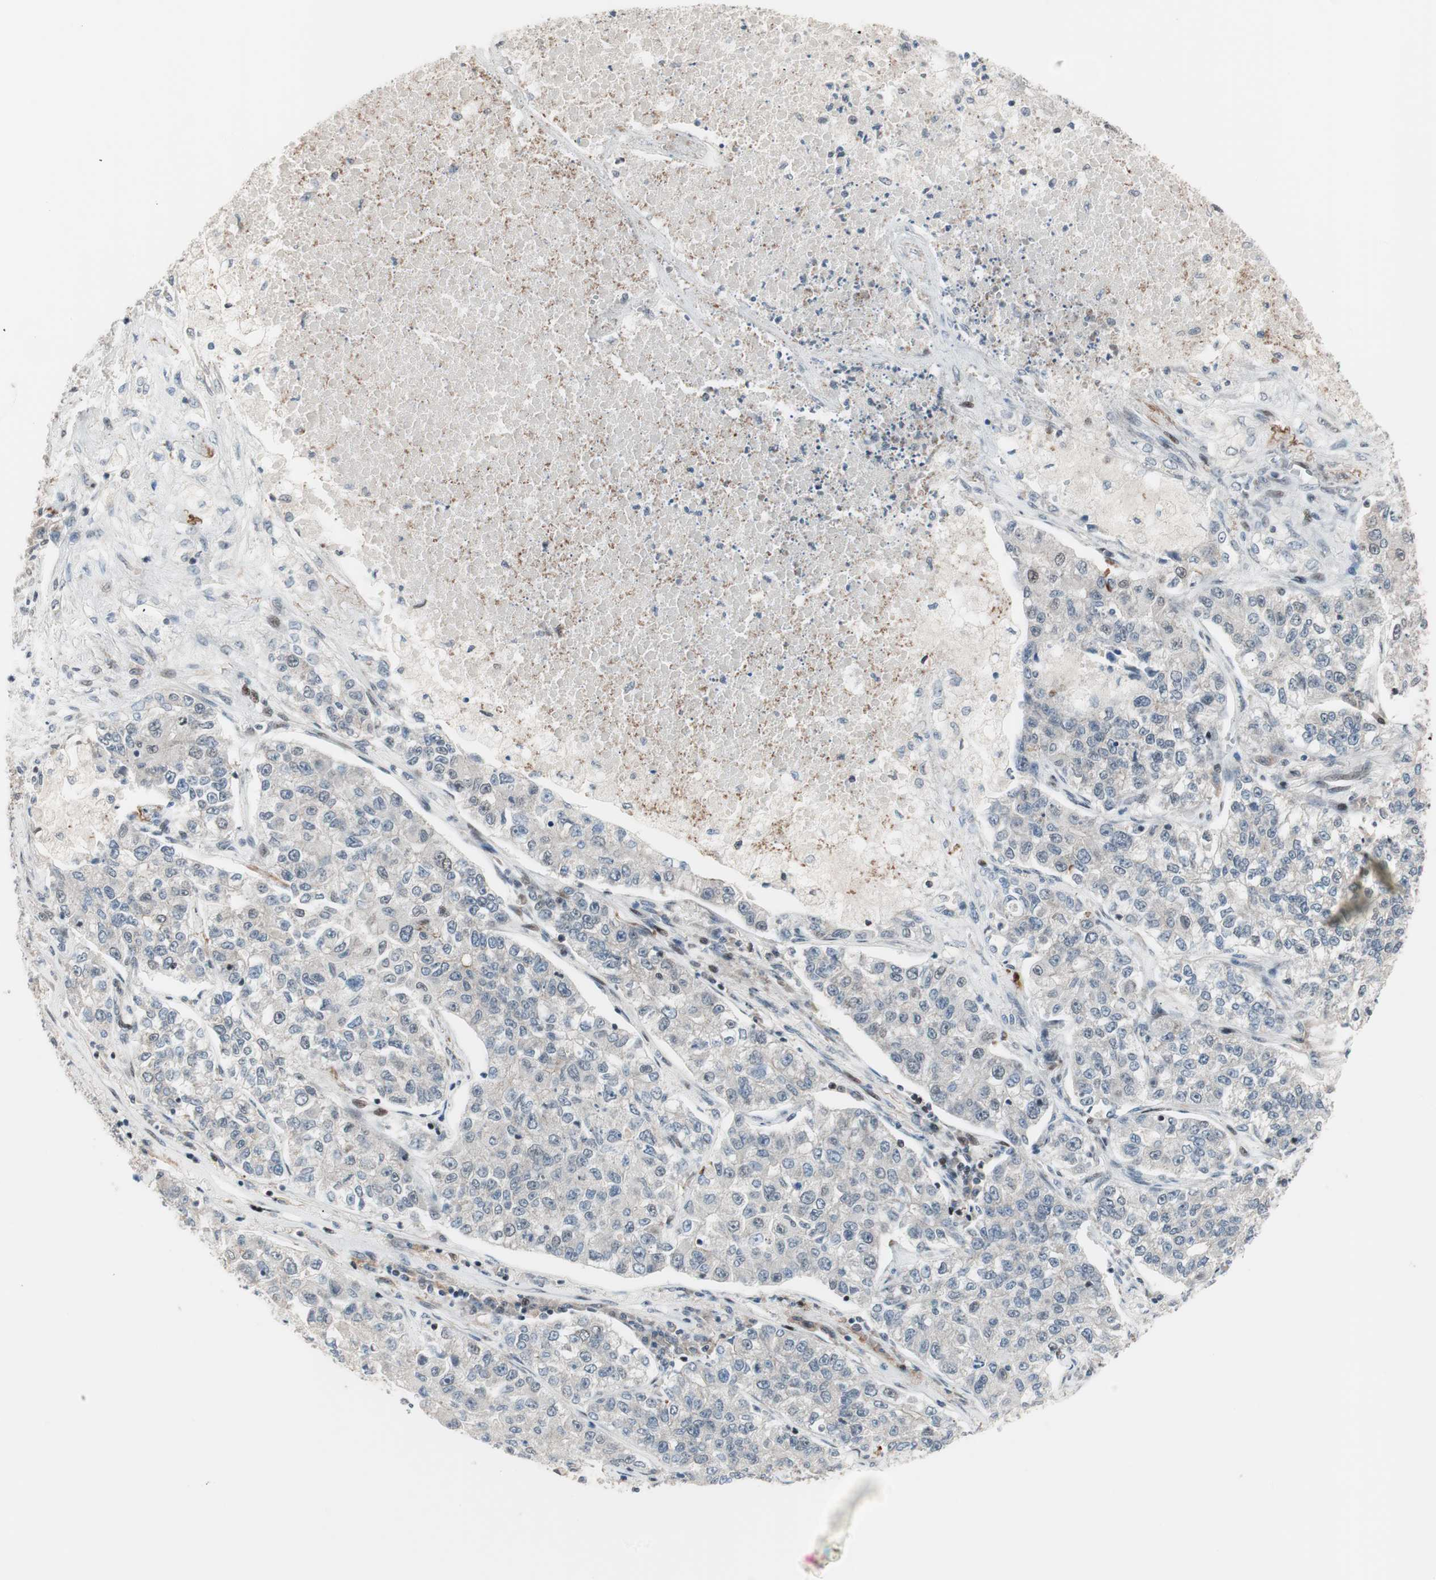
{"staining": {"intensity": "negative", "quantity": "none", "location": "none"}, "tissue": "lung cancer", "cell_type": "Tumor cells", "image_type": "cancer", "snomed": [{"axis": "morphology", "description": "Adenocarcinoma, NOS"}, {"axis": "topography", "description": "Lung"}], "caption": "Immunohistochemical staining of lung cancer demonstrates no significant positivity in tumor cells. (Brightfield microscopy of DAB immunohistochemistry at high magnification).", "gene": "POLH", "patient": {"sex": "male", "age": 49}}